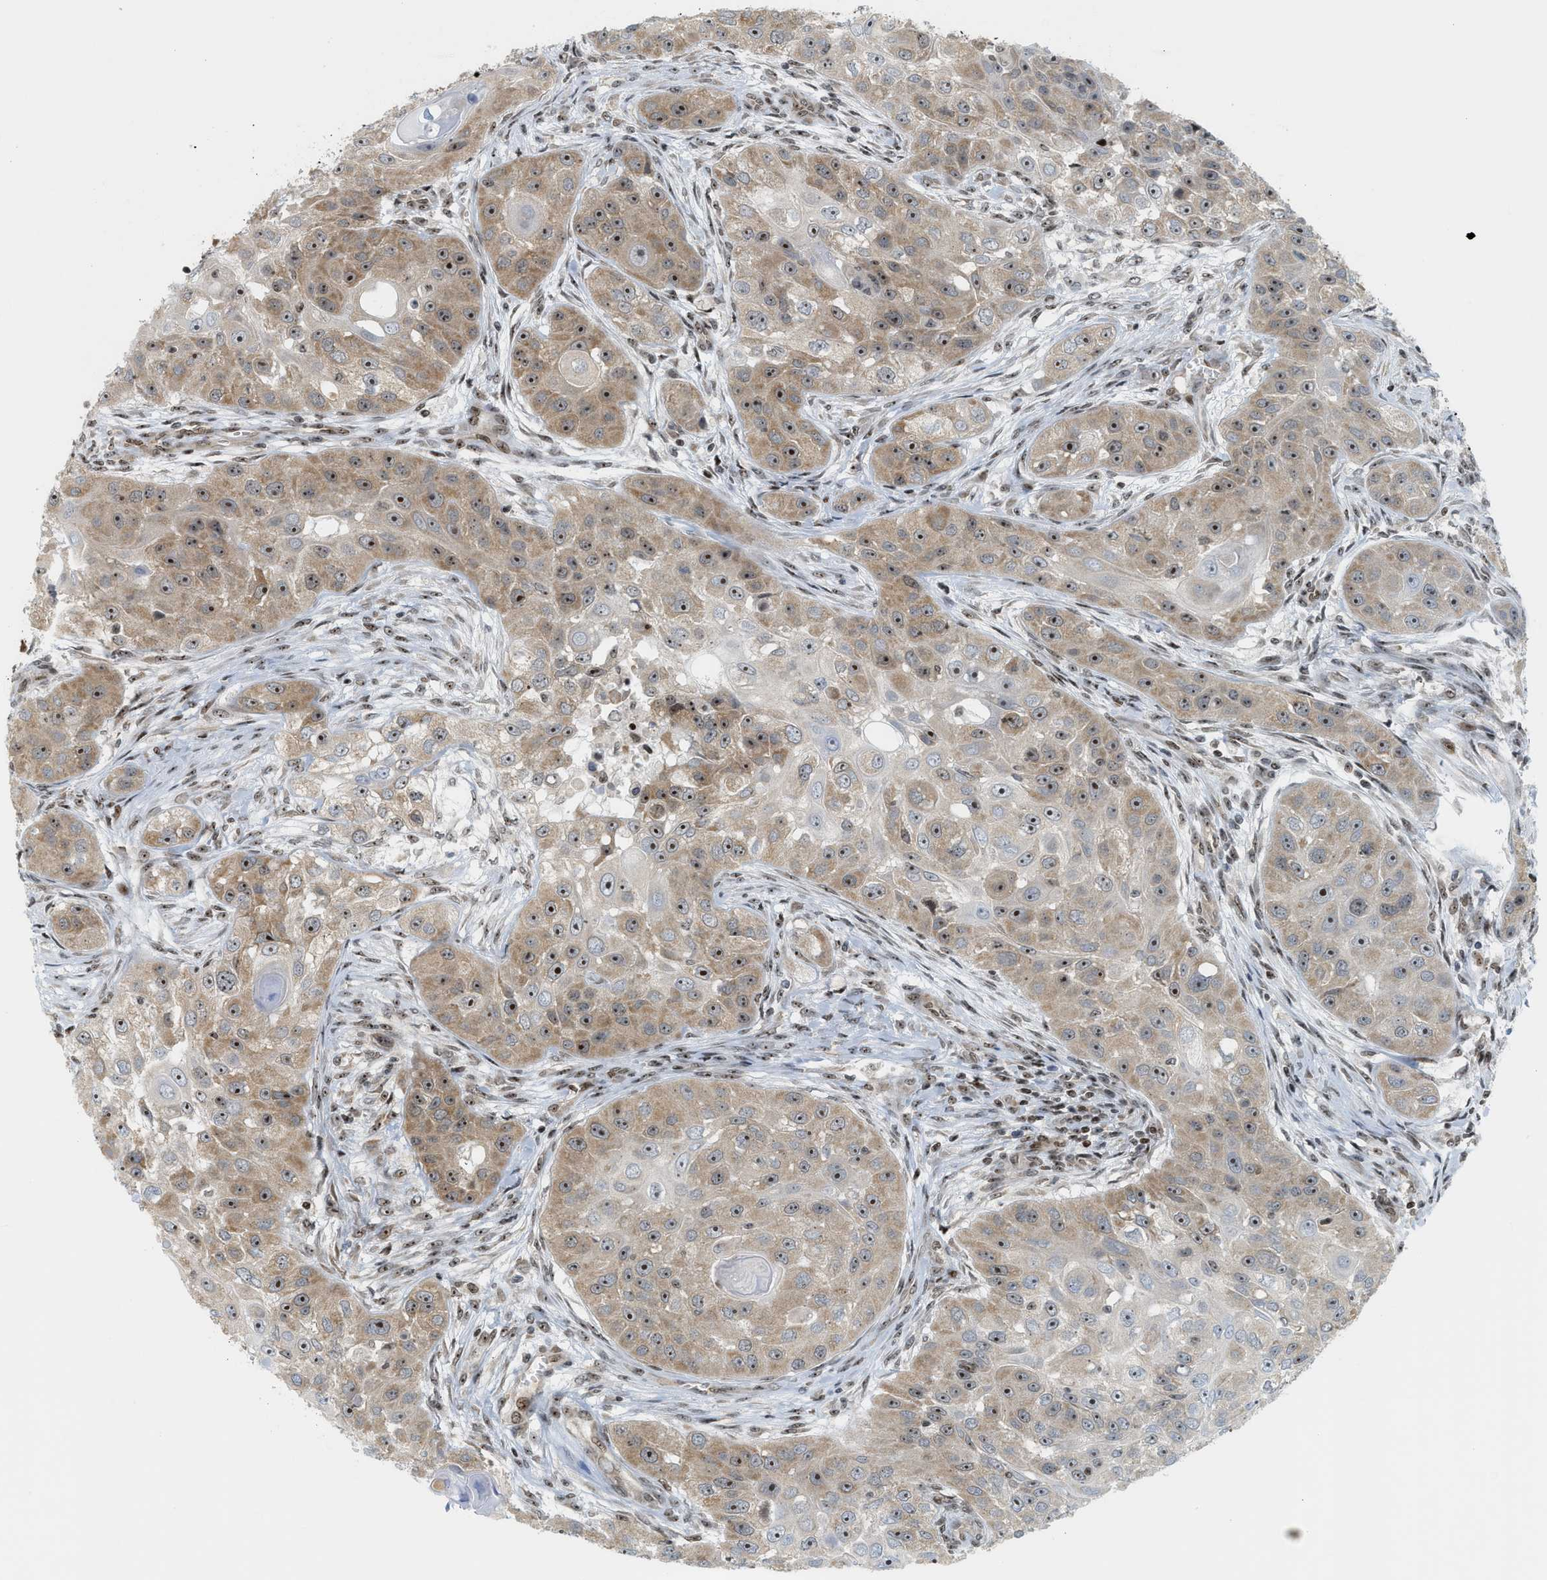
{"staining": {"intensity": "strong", "quantity": "25%-75%", "location": "cytoplasmic/membranous,nuclear"}, "tissue": "head and neck cancer", "cell_type": "Tumor cells", "image_type": "cancer", "snomed": [{"axis": "morphology", "description": "Normal tissue, NOS"}, {"axis": "morphology", "description": "Squamous cell carcinoma, NOS"}, {"axis": "topography", "description": "Skeletal muscle"}, {"axis": "topography", "description": "Head-Neck"}], "caption": "Immunohistochemical staining of head and neck cancer demonstrates strong cytoplasmic/membranous and nuclear protein positivity in approximately 25%-75% of tumor cells.", "gene": "ZNF22", "patient": {"sex": "male", "age": 51}}